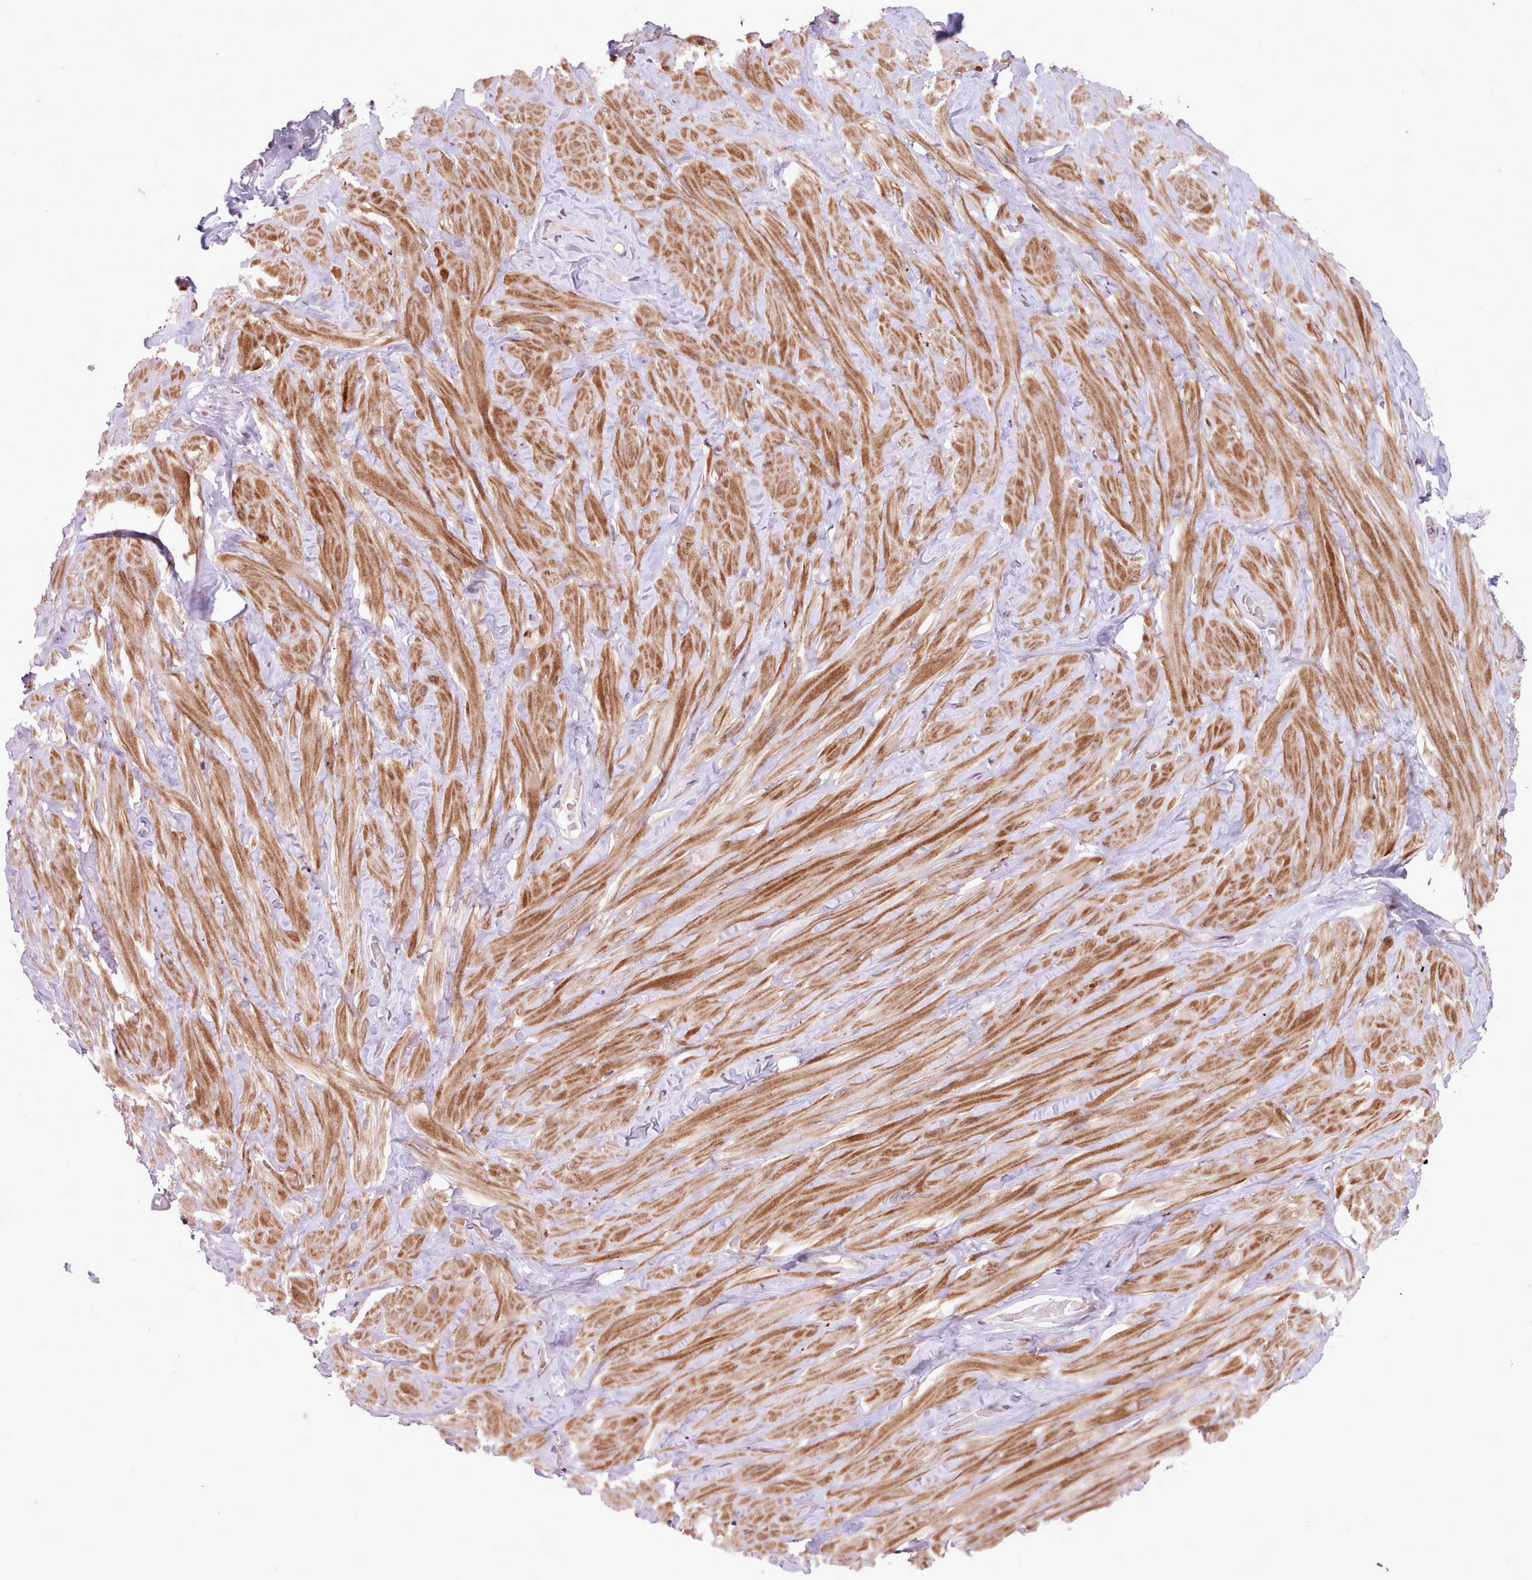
{"staining": {"intensity": "moderate", "quantity": "<25%", "location": "cytoplasmic/membranous"}, "tissue": "soft tissue", "cell_type": "Chondrocytes", "image_type": "normal", "snomed": [{"axis": "morphology", "description": "Normal tissue, NOS"}, {"axis": "topography", "description": "Soft tissue"}, {"axis": "topography", "description": "Vascular tissue"}], "caption": "Soft tissue stained with immunohistochemistry (IHC) shows moderate cytoplasmic/membranous expression in approximately <25% of chondrocytes. (Stains: DAB (3,3'-diaminobenzidine) in brown, nuclei in blue, Microscopy: brightfield microscopy at high magnification).", "gene": "TTLL3", "patient": {"sex": "male", "age": 41}}